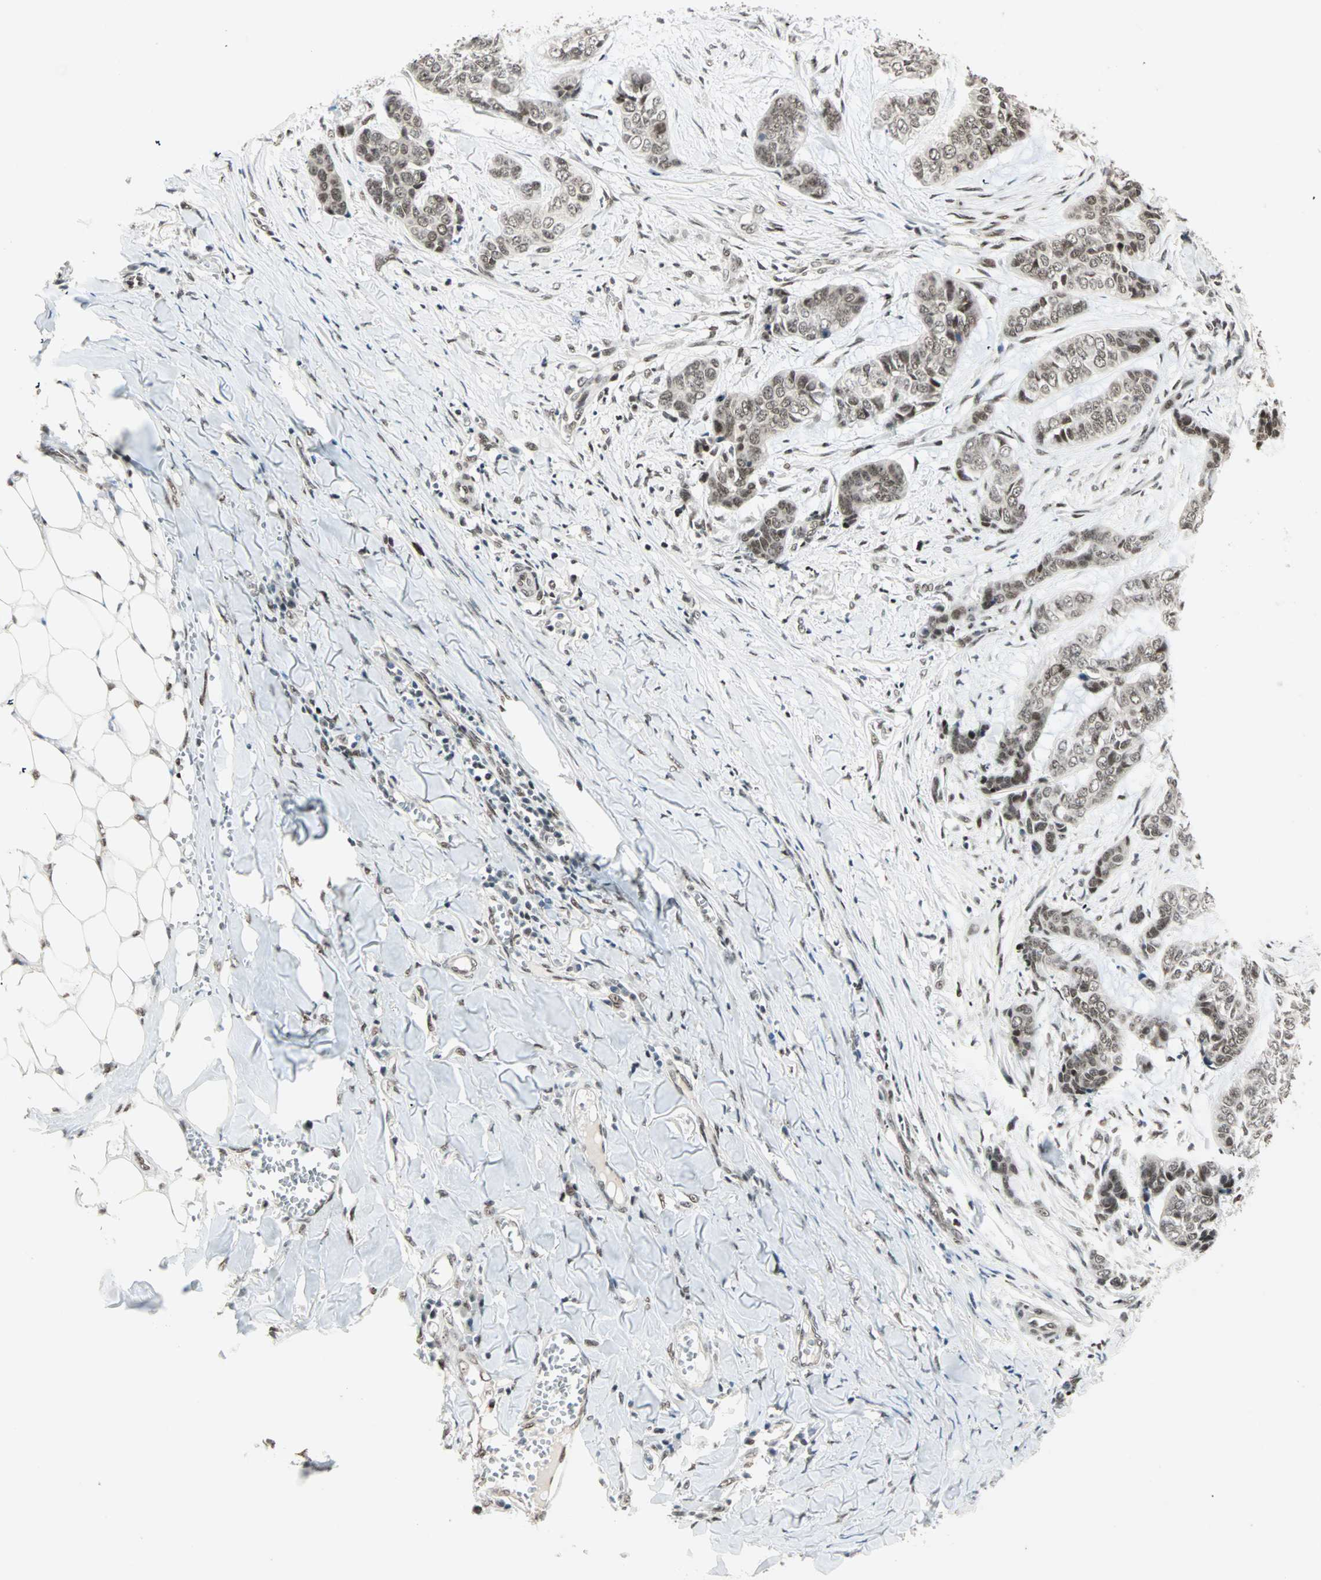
{"staining": {"intensity": "strong", "quantity": ">75%", "location": "nuclear"}, "tissue": "skin cancer", "cell_type": "Tumor cells", "image_type": "cancer", "snomed": [{"axis": "morphology", "description": "Basal cell carcinoma"}, {"axis": "topography", "description": "Skin"}], "caption": "About >75% of tumor cells in basal cell carcinoma (skin) reveal strong nuclear protein expression as visualized by brown immunohistochemical staining.", "gene": "BLM", "patient": {"sex": "female", "age": 64}}